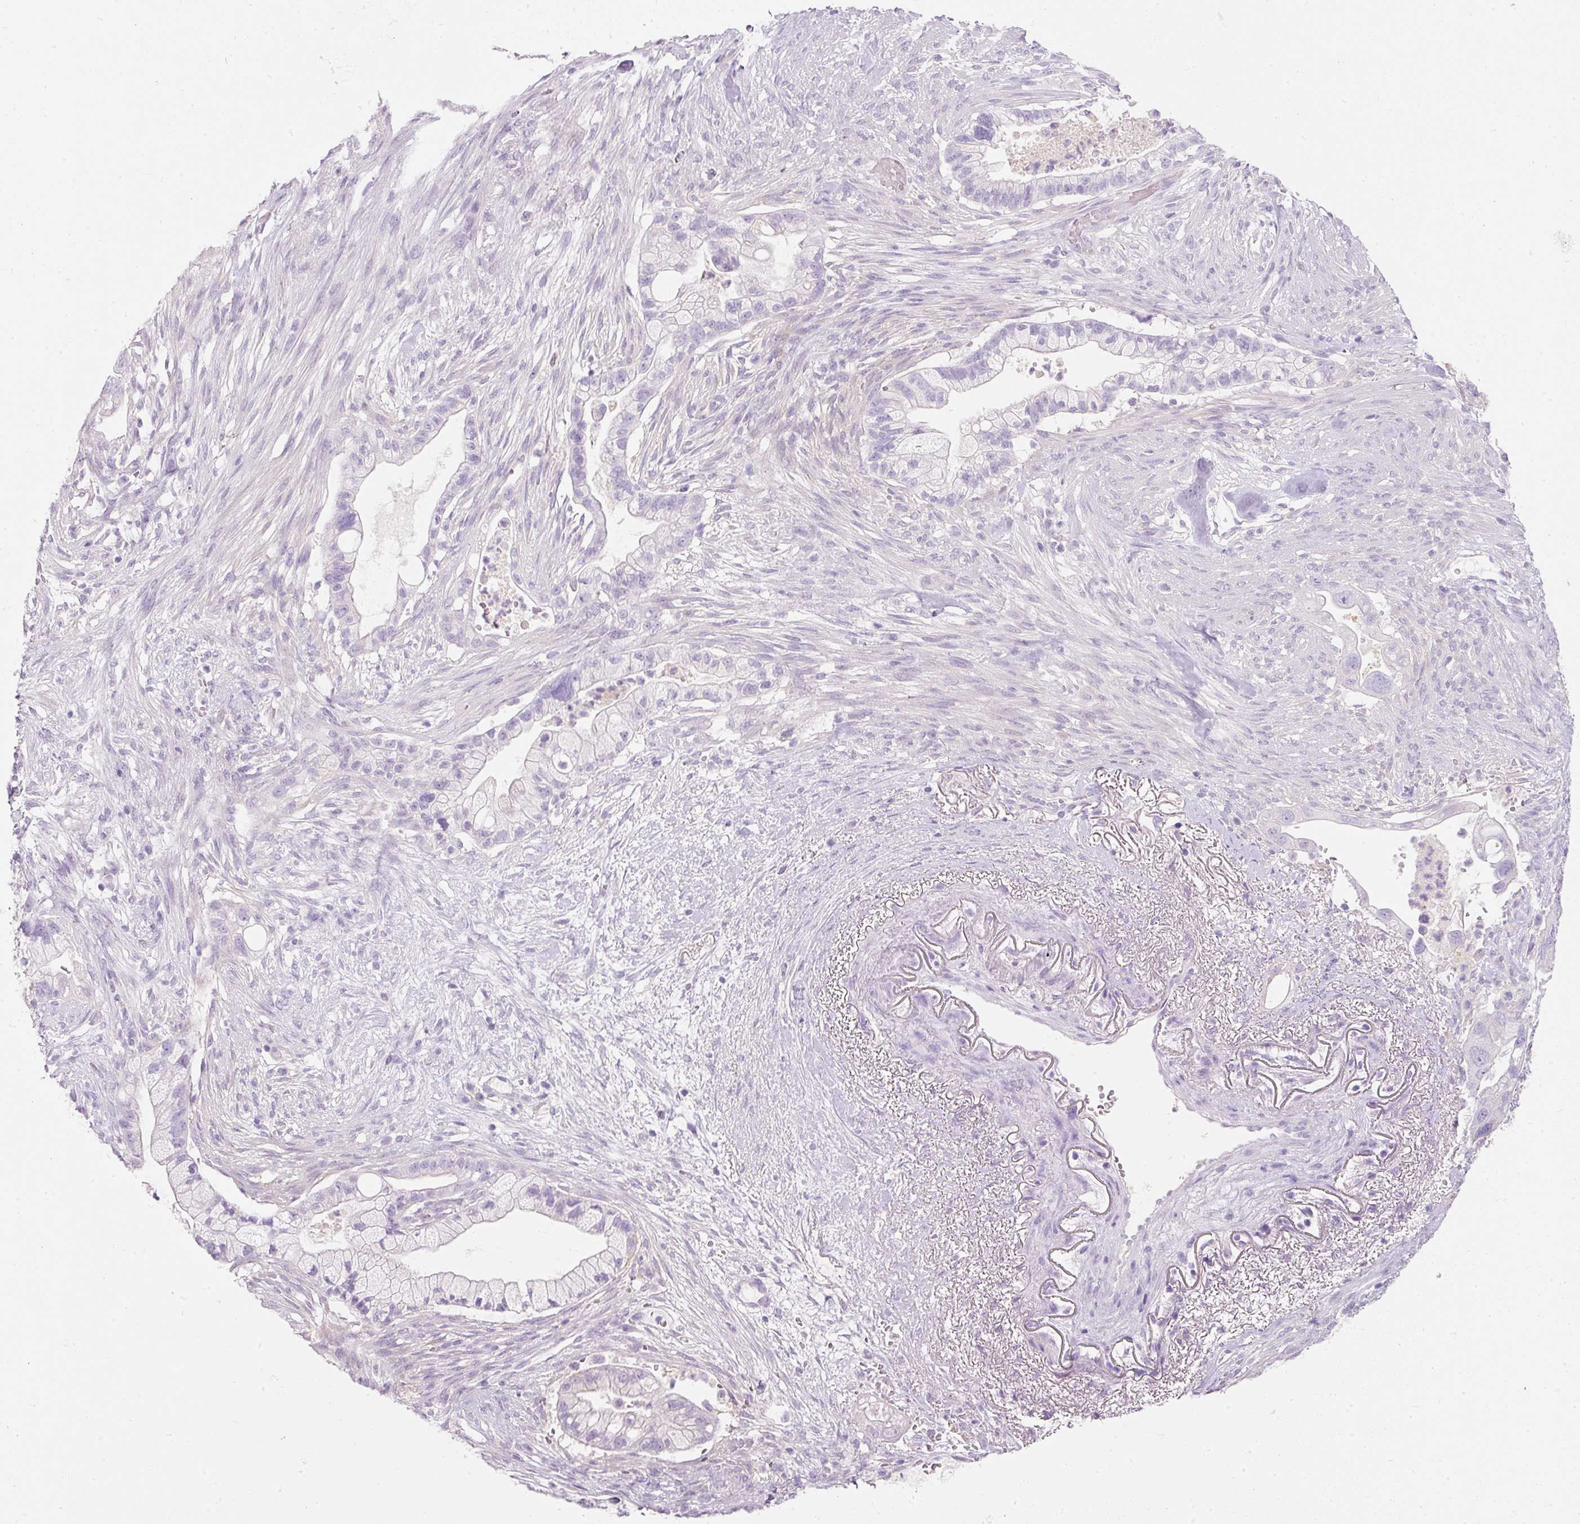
{"staining": {"intensity": "negative", "quantity": "none", "location": "none"}, "tissue": "pancreatic cancer", "cell_type": "Tumor cells", "image_type": "cancer", "snomed": [{"axis": "morphology", "description": "Adenocarcinoma, NOS"}, {"axis": "topography", "description": "Pancreas"}], "caption": "IHC photomicrograph of neoplastic tissue: adenocarcinoma (pancreatic) stained with DAB (3,3'-diaminobenzidine) exhibits no significant protein positivity in tumor cells.", "gene": "DNM1", "patient": {"sex": "male", "age": 44}}